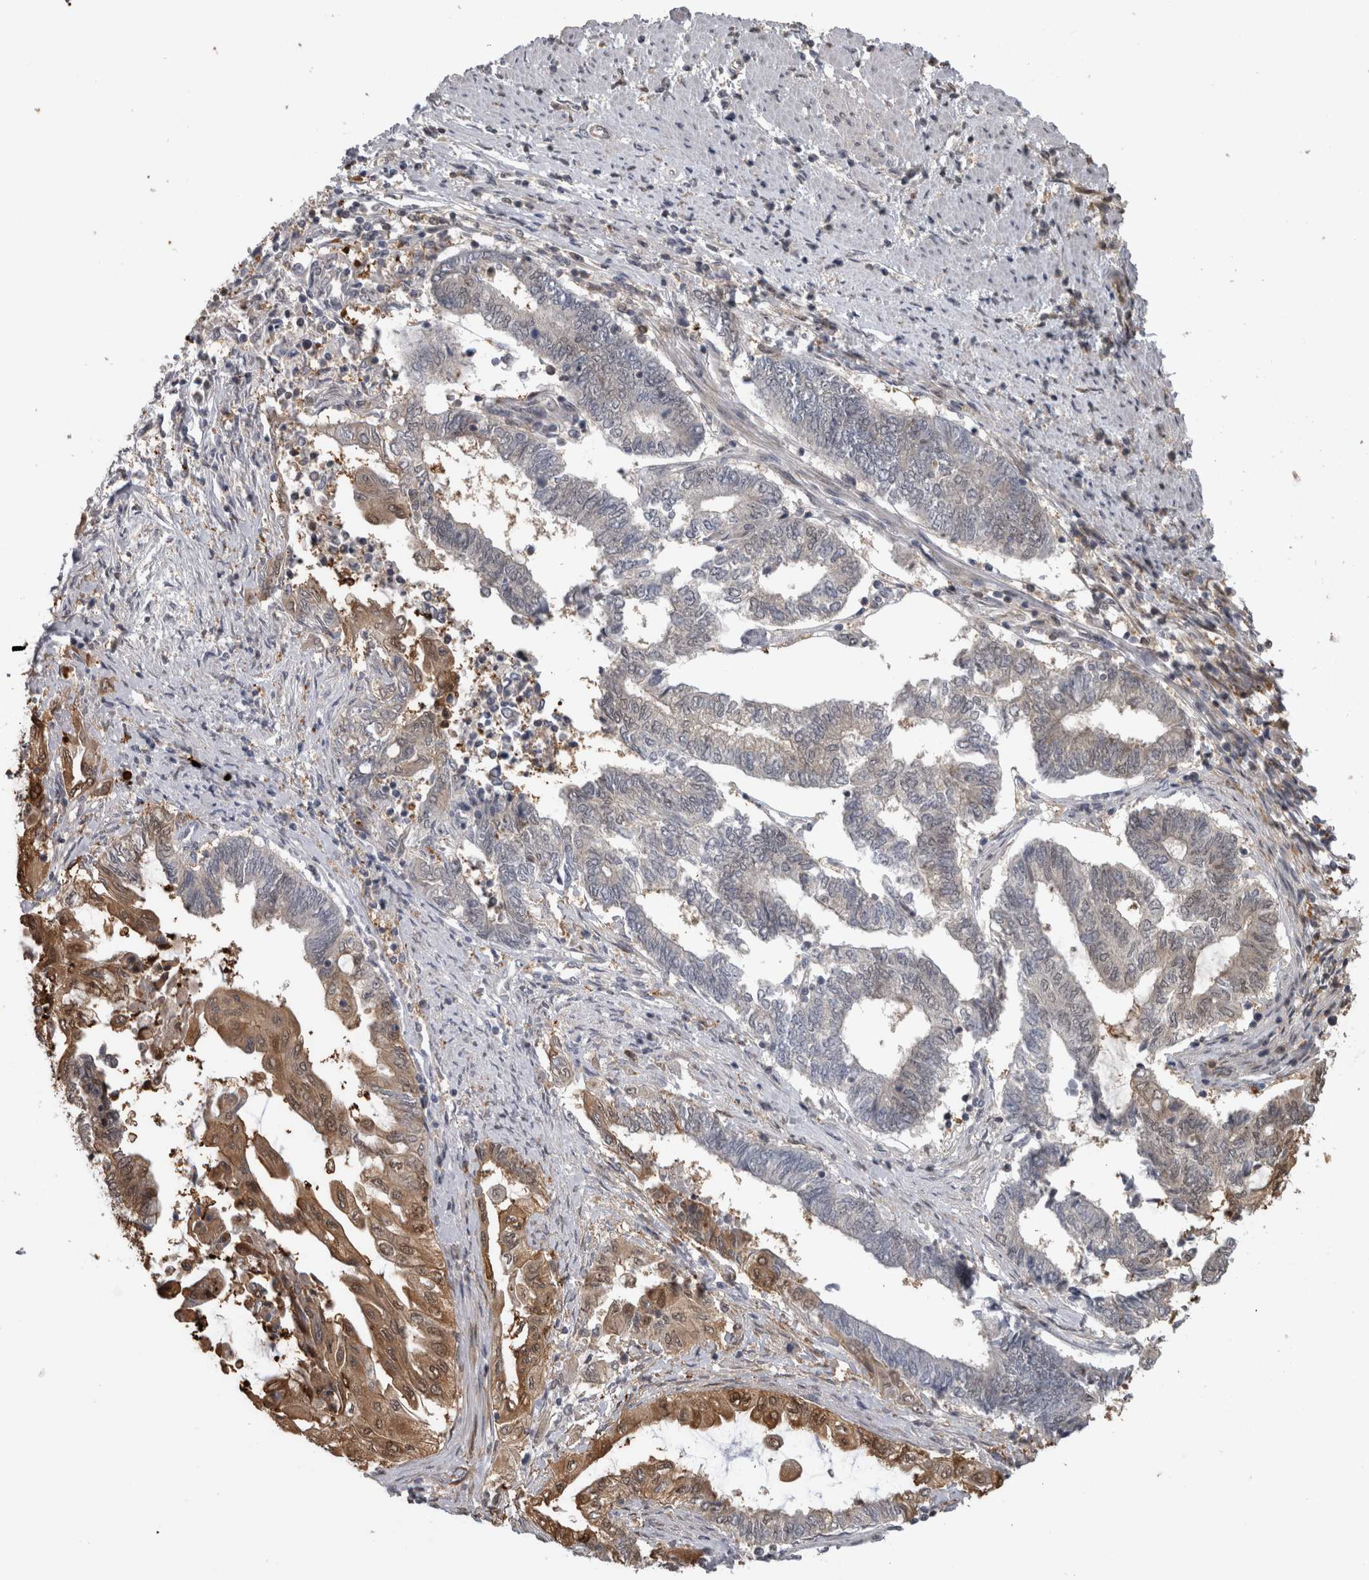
{"staining": {"intensity": "moderate", "quantity": "<25%", "location": "cytoplasmic/membranous,nuclear"}, "tissue": "endometrial cancer", "cell_type": "Tumor cells", "image_type": "cancer", "snomed": [{"axis": "morphology", "description": "Adenocarcinoma, NOS"}, {"axis": "topography", "description": "Uterus"}, {"axis": "topography", "description": "Endometrium"}], "caption": "A low amount of moderate cytoplasmic/membranous and nuclear positivity is identified in about <25% of tumor cells in endometrial cancer tissue.", "gene": "USH1G", "patient": {"sex": "female", "age": 70}}